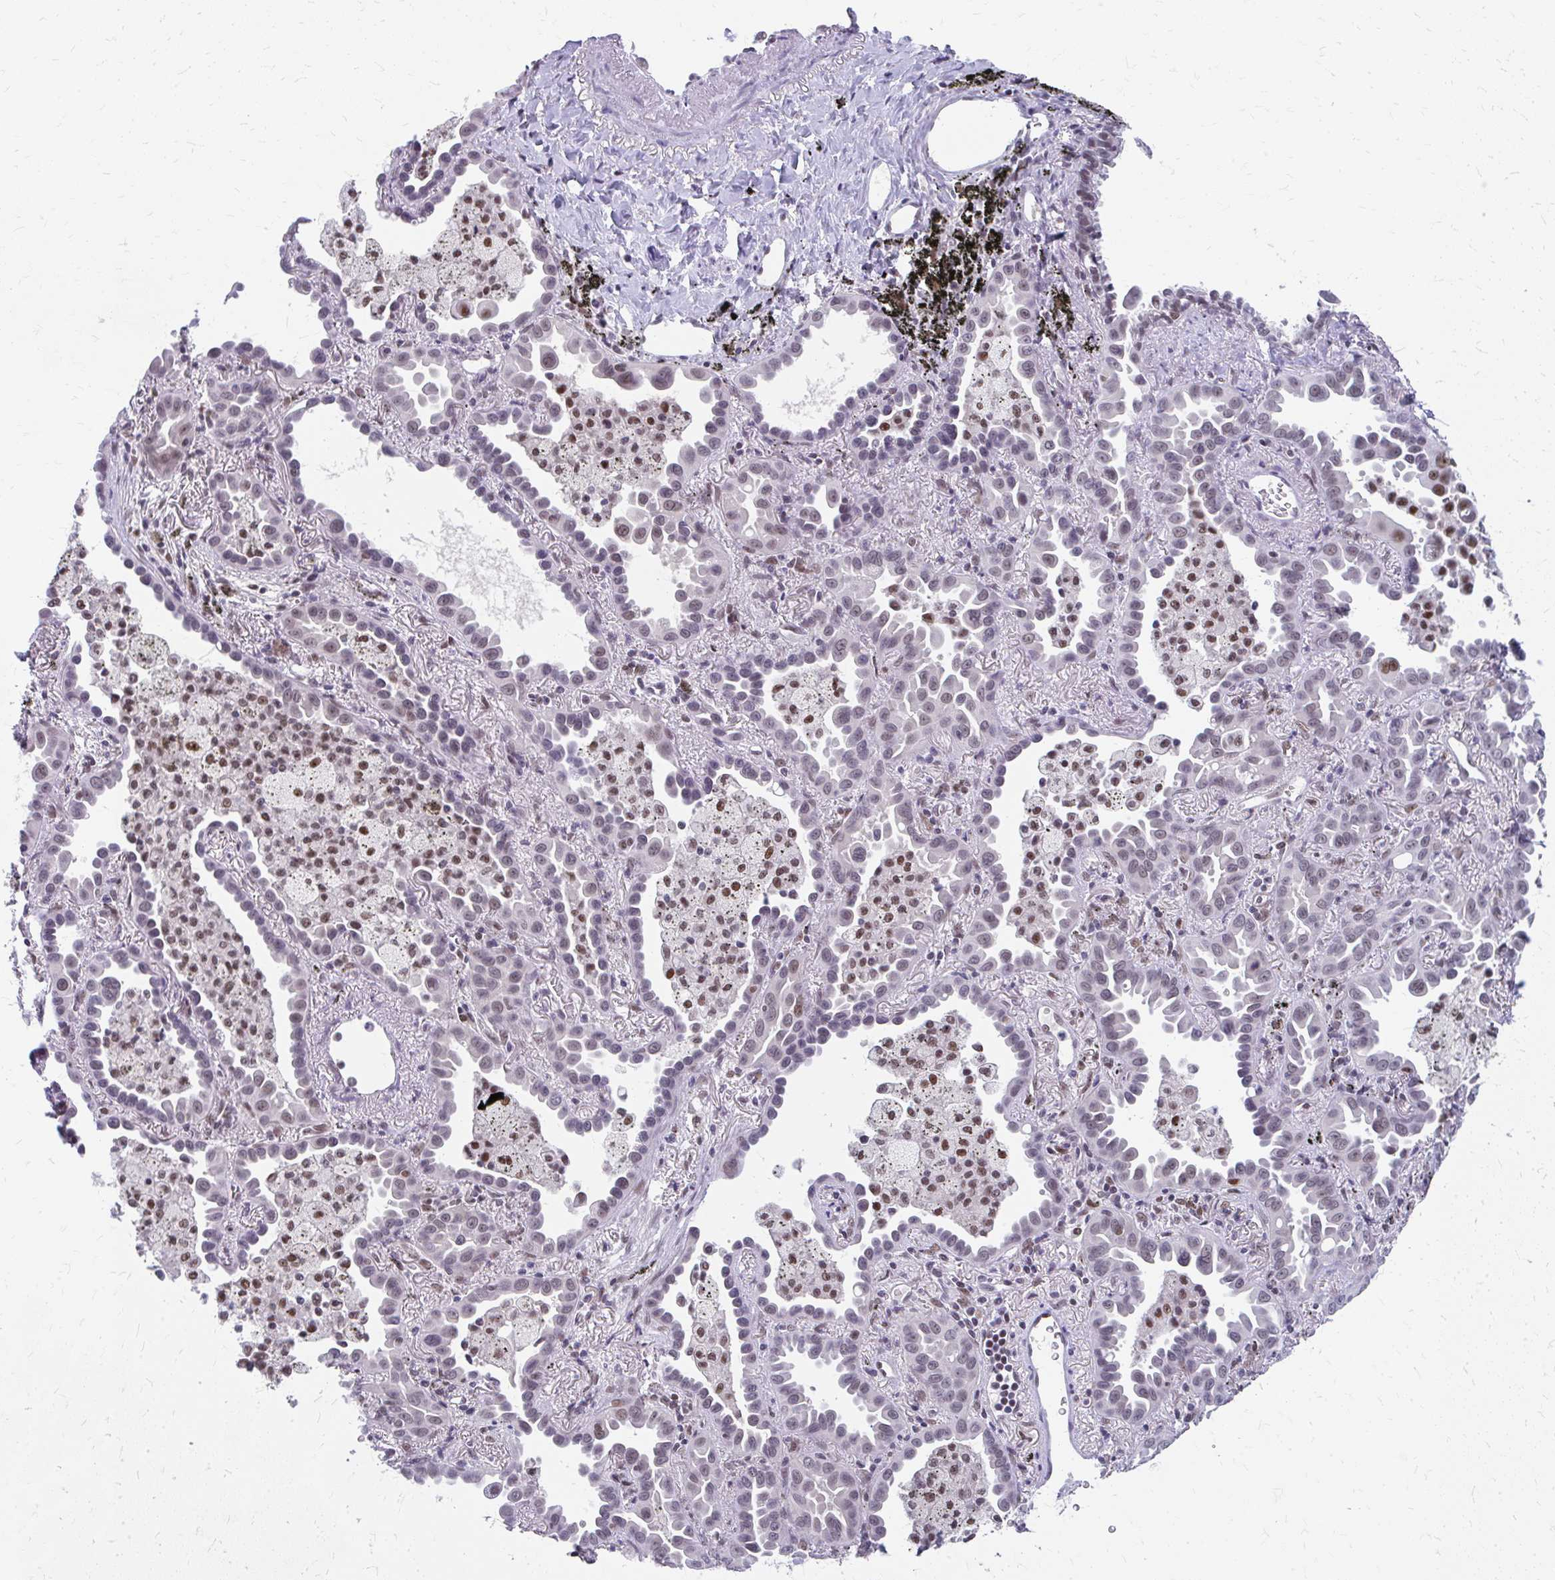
{"staining": {"intensity": "weak", "quantity": "25%-75%", "location": "nuclear"}, "tissue": "lung cancer", "cell_type": "Tumor cells", "image_type": "cancer", "snomed": [{"axis": "morphology", "description": "Adenocarcinoma, NOS"}, {"axis": "topography", "description": "Lung"}], "caption": "The photomicrograph exhibits staining of lung cancer (adenocarcinoma), revealing weak nuclear protein expression (brown color) within tumor cells.", "gene": "GTF2H1", "patient": {"sex": "male", "age": 68}}